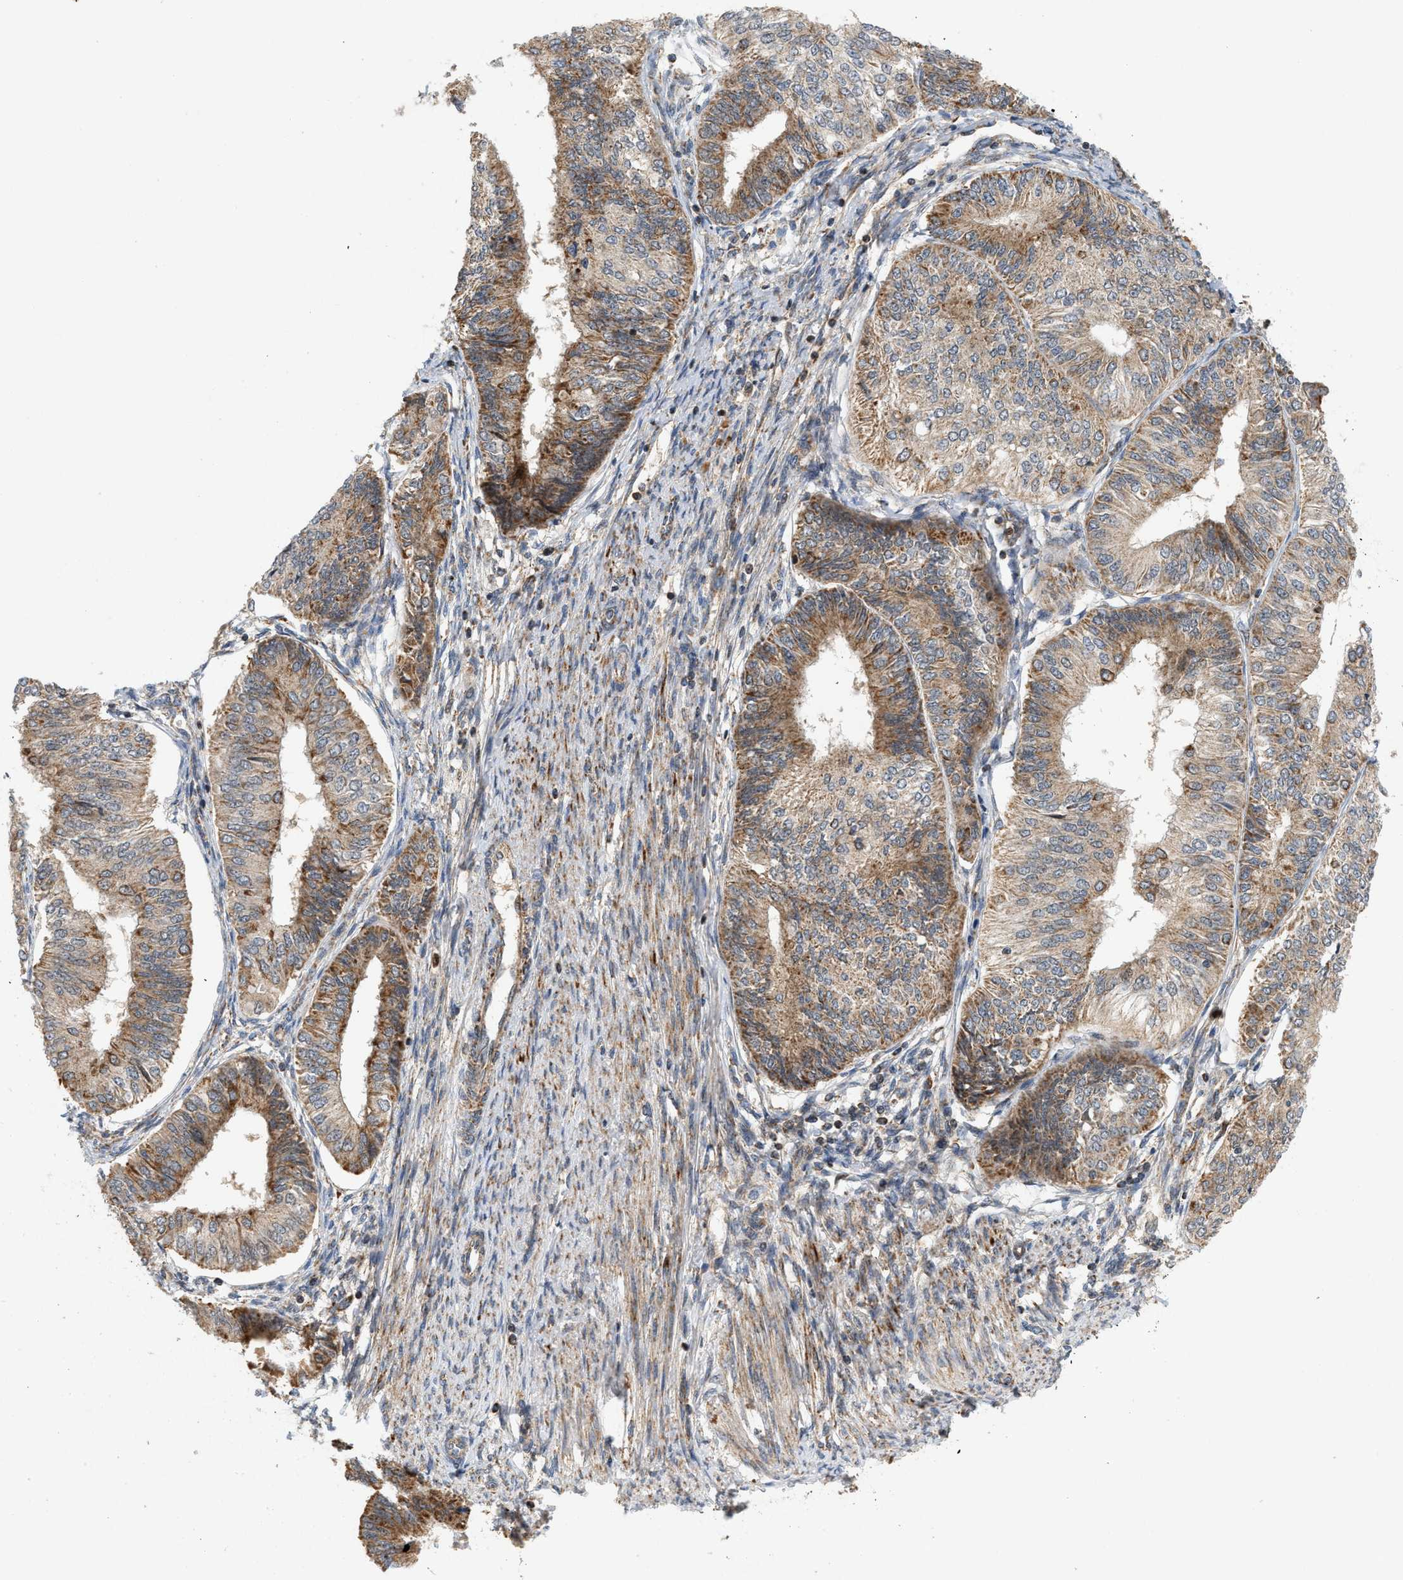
{"staining": {"intensity": "moderate", "quantity": ">75%", "location": "cytoplasmic/membranous"}, "tissue": "endometrial cancer", "cell_type": "Tumor cells", "image_type": "cancer", "snomed": [{"axis": "morphology", "description": "Adenocarcinoma, NOS"}, {"axis": "topography", "description": "Endometrium"}], "caption": "An image of endometrial cancer stained for a protein displays moderate cytoplasmic/membranous brown staining in tumor cells.", "gene": "MCU", "patient": {"sex": "female", "age": 58}}